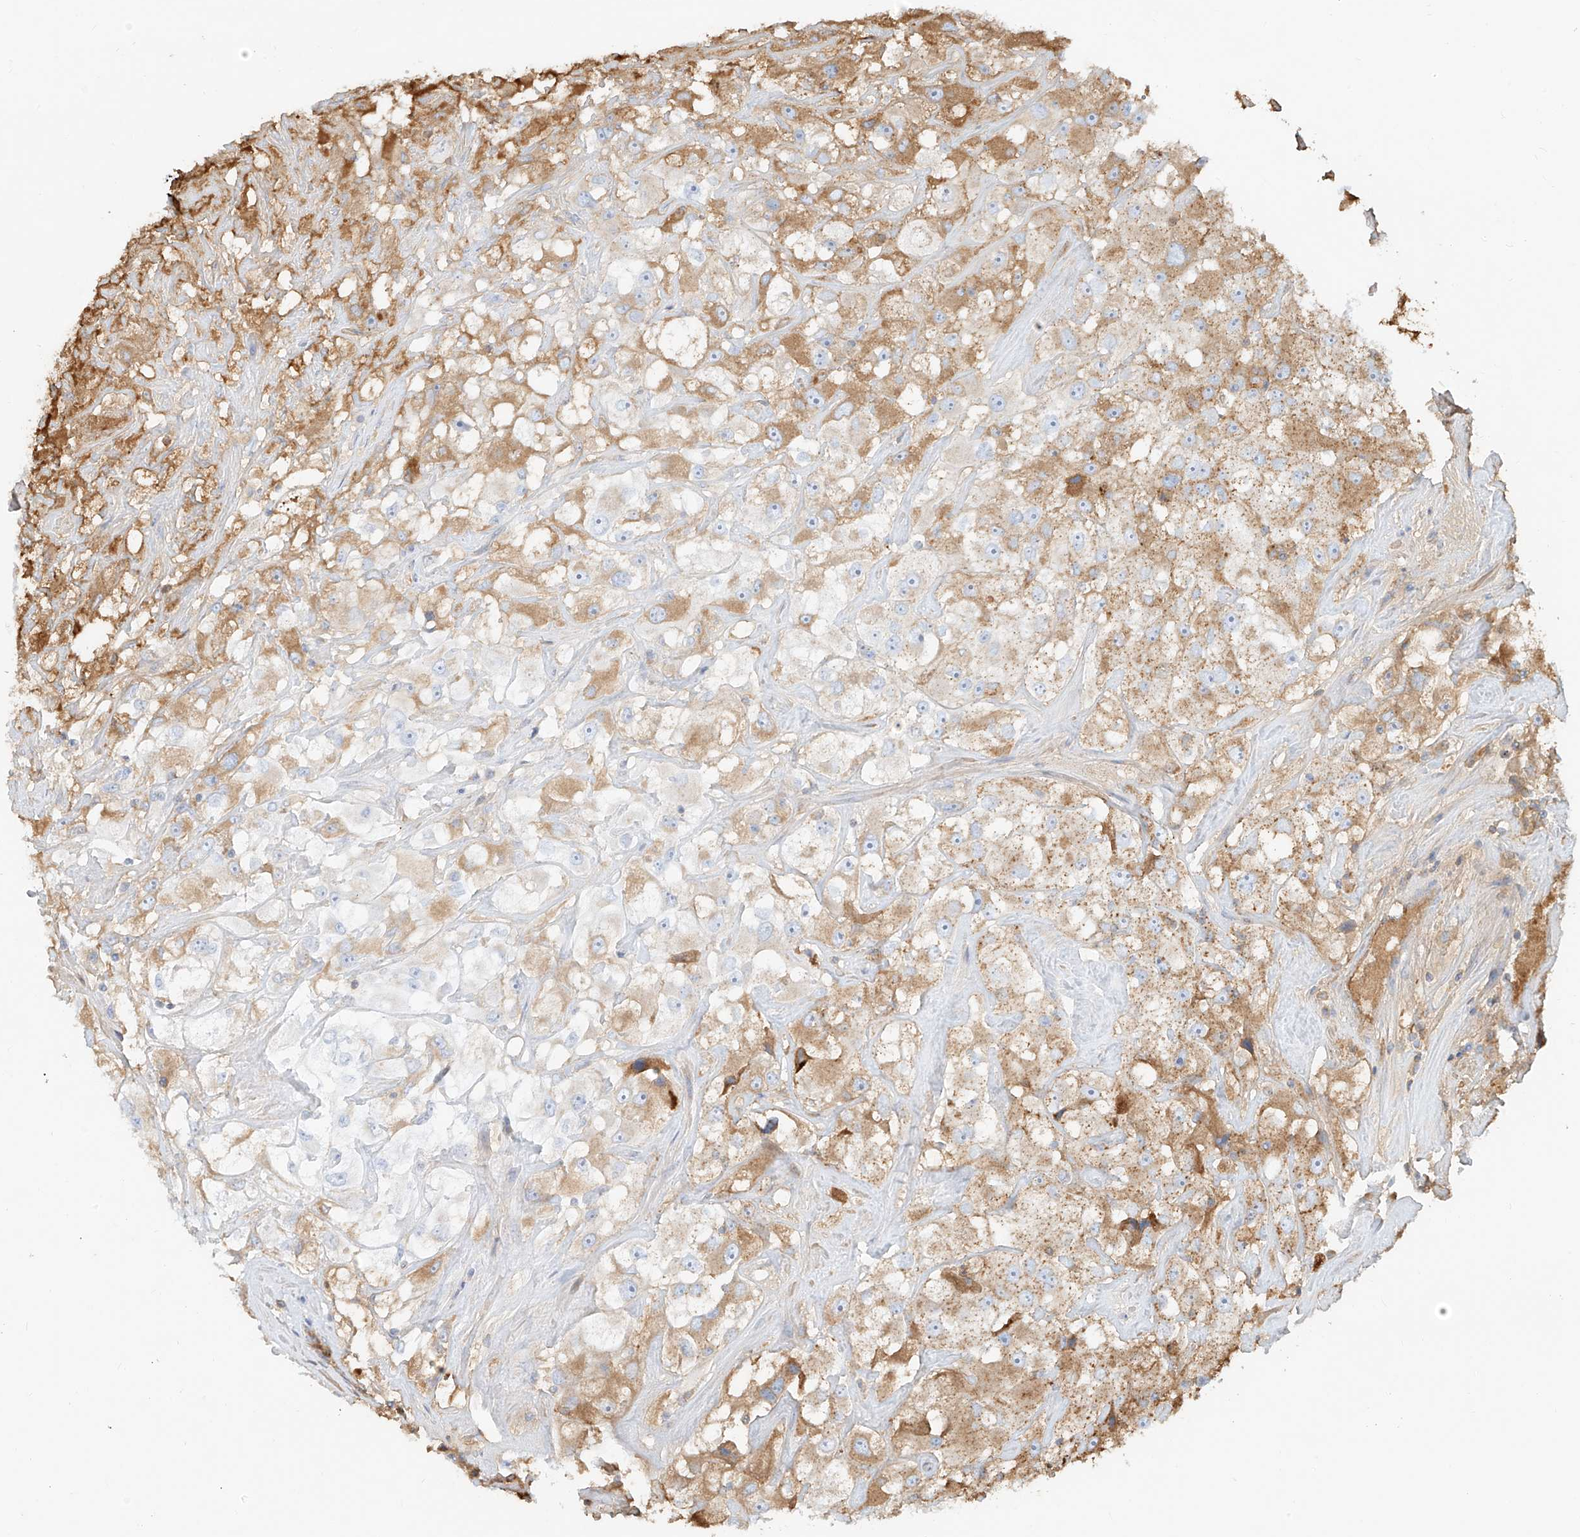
{"staining": {"intensity": "moderate", "quantity": "25%-75%", "location": "cytoplasmic/membranous"}, "tissue": "renal cancer", "cell_type": "Tumor cells", "image_type": "cancer", "snomed": [{"axis": "morphology", "description": "Adenocarcinoma, NOS"}, {"axis": "topography", "description": "Kidney"}], "caption": "Moderate cytoplasmic/membranous protein positivity is present in about 25%-75% of tumor cells in renal cancer. Nuclei are stained in blue.", "gene": "OCSTAMP", "patient": {"sex": "female", "age": 52}}